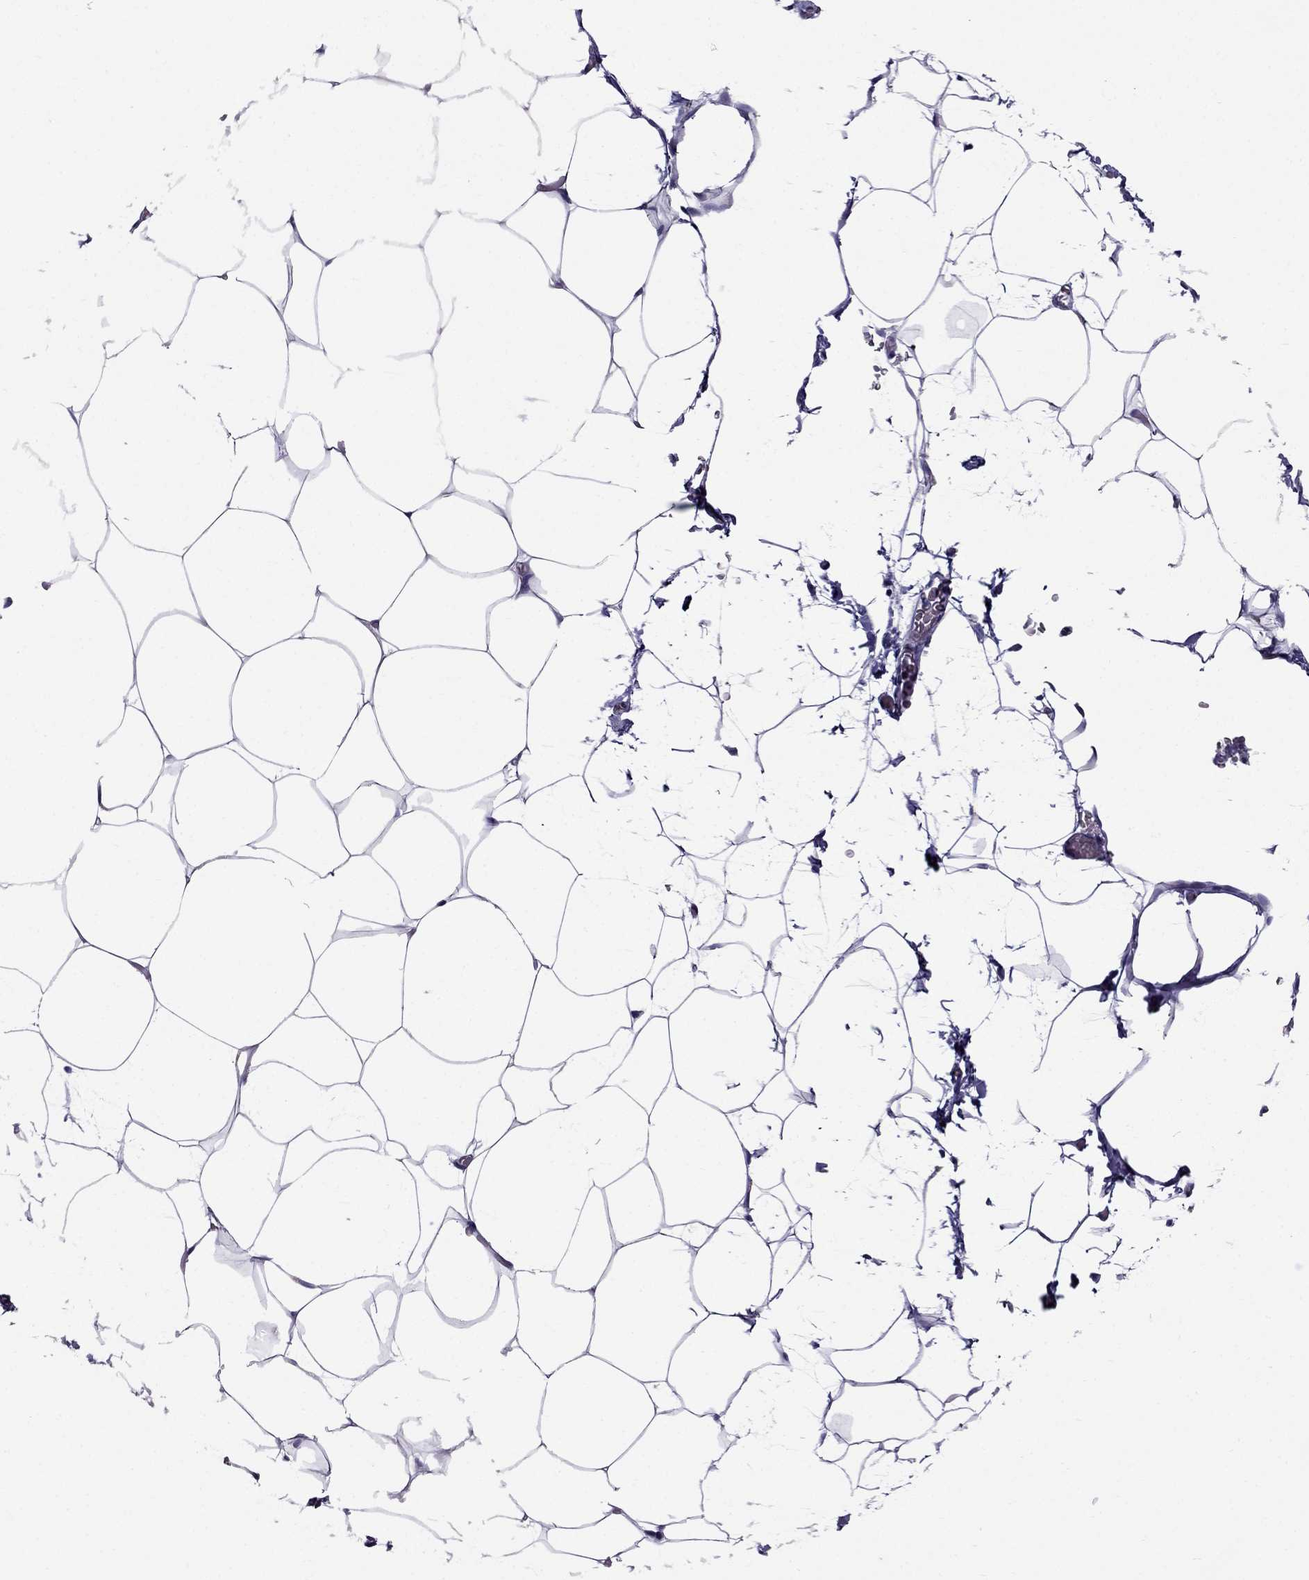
{"staining": {"intensity": "negative", "quantity": "none", "location": "none"}, "tissue": "adipose tissue", "cell_type": "Adipocytes", "image_type": "normal", "snomed": [{"axis": "morphology", "description": "Normal tissue, NOS"}, {"axis": "topography", "description": "Adipose tissue"}], "caption": "High power microscopy photomicrograph of an IHC histopathology image of normal adipose tissue, revealing no significant expression in adipocytes.", "gene": "OXCT2", "patient": {"sex": "male", "age": 57}}